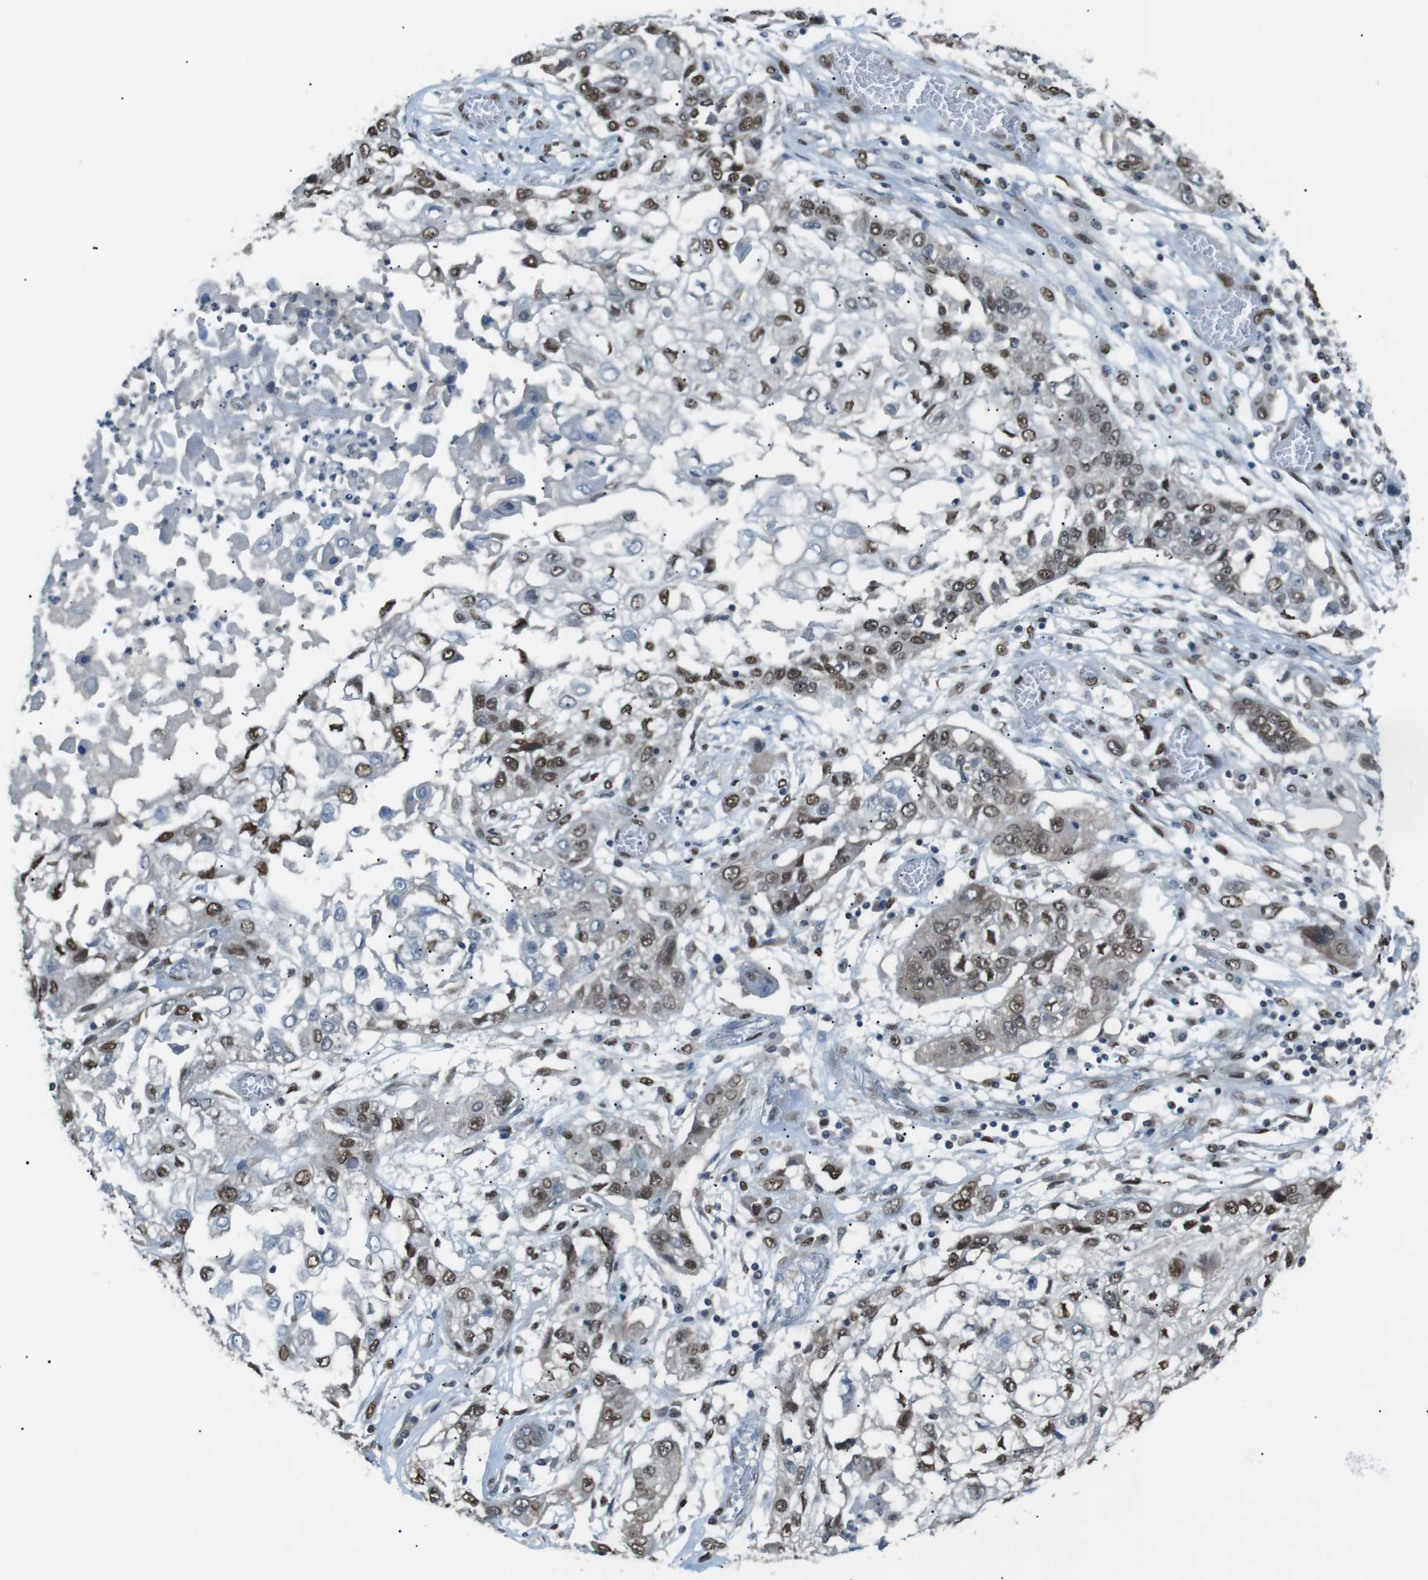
{"staining": {"intensity": "moderate", "quantity": "25%-75%", "location": "nuclear"}, "tissue": "lung cancer", "cell_type": "Tumor cells", "image_type": "cancer", "snomed": [{"axis": "morphology", "description": "Squamous cell carcinoma, NOS"}, {"axis": "topography", "description": "Lung"}], "caption": "Immunohistochemistry staining of lung squamous cell carcinoma, which displays medium levels of moderate nuclear positivity in approximately 25%-75% of tumor cells indicating moderate nuclear protein positivity. The staining was performed using DAB (brown) for protein detection and nuclei were counterstained in hematoxylin (blue).", "gene": "SRPK2", "patient": {"sex": "male", "age": 71}}